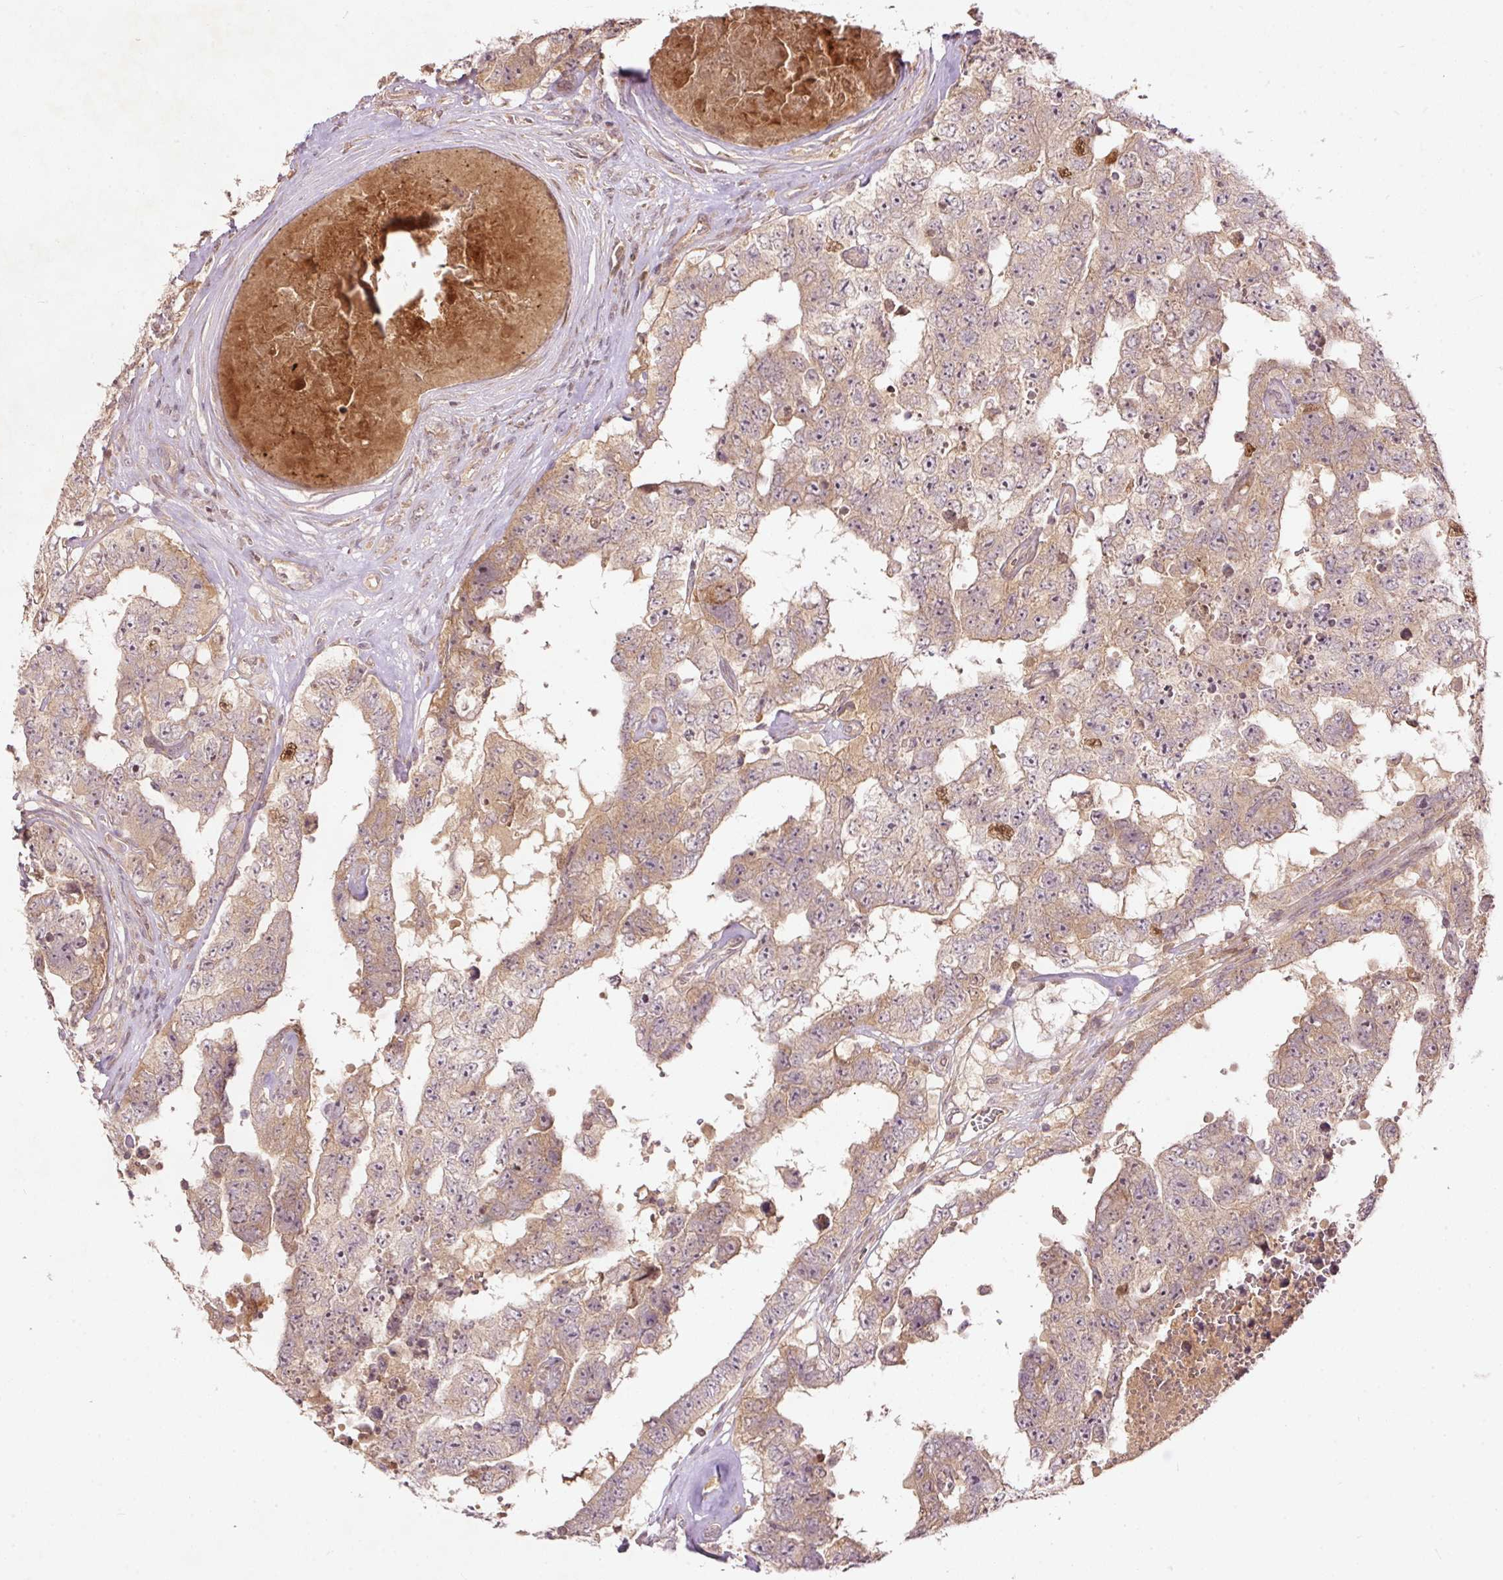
{"staining": {"intensity": "weak", "quantity": "25%-75%", "location": "cytoplasmic/membranous,nuclear"}, "tissue": "testis cancer", "cell_type": "Tumor cells", "image_type": "cancer", "snomed": [{"axis": "morphology", "description": "Normal tissue, NOS"}, {"axis": "morphology", "description": "Carcinoma, Embryonal, NOS"}, {"axis": "topography", "description": "Testis"}, {"axis": "topography", "description": "Epididymis"}], "caption": "Immunohistochemical staining of human testis cancer shows low levels of weak cytoplasmic/membranous and nuclear protein expression in about 25%-75% of tumor cells.", "gene": "PCDHB1", "patient": {"sex": "male", "age": 25}}